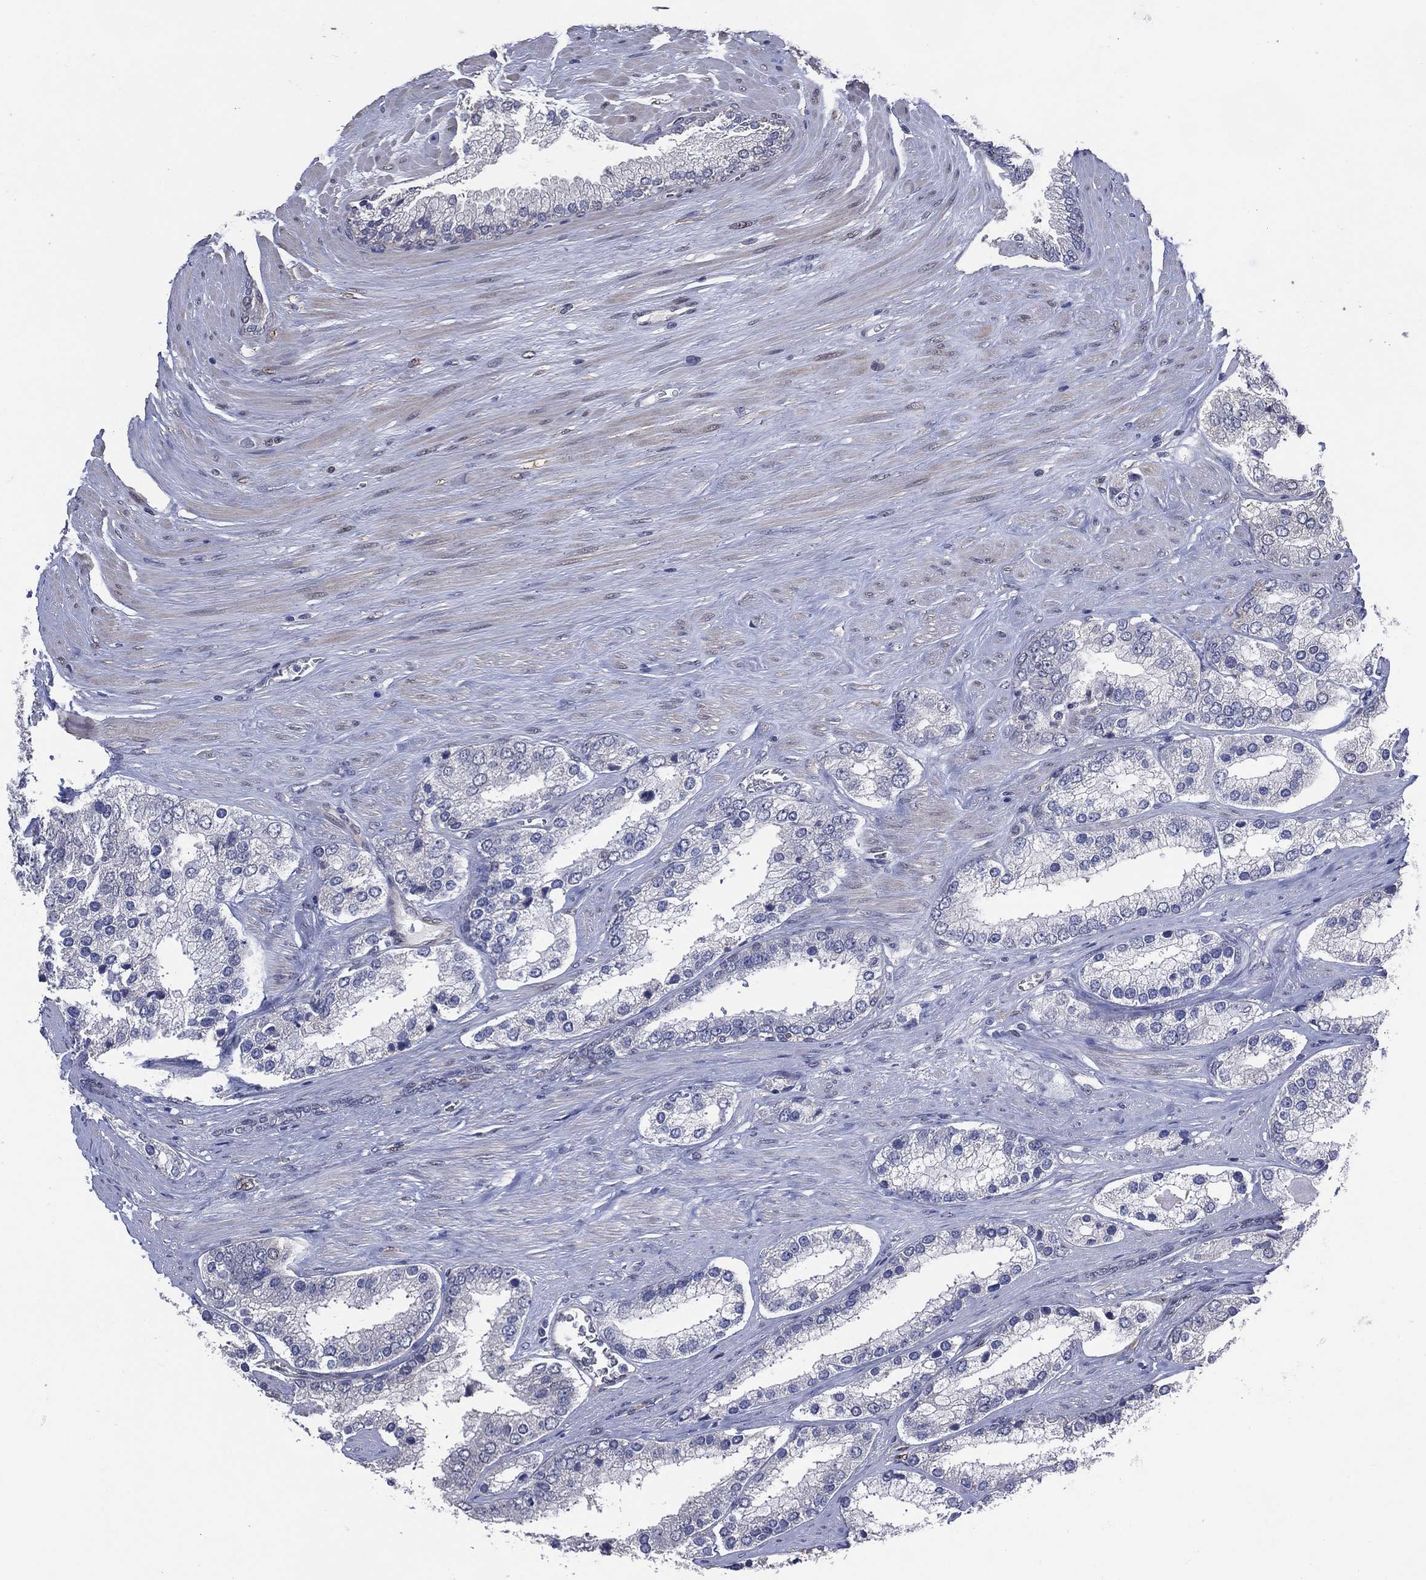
{"staining": {"intensity": "negative", "quantity": "none", "location": "none"}, "tissue": "prostate cancer", "cell_type": "Tumor cells", "image_type": "cancer", "snomed": [{"axis": "morphology", "description": "Adenocarcinoma, Low grade"}, {"axis": "topography", "description": "Prostate"}], "caption": "This is an IHC photomicrograph of prostate low-grade adenocarcinoma. There is no positivity in tumor cells.", "gene": "AK1", "patient": {"sex": "male", "age": 69}}